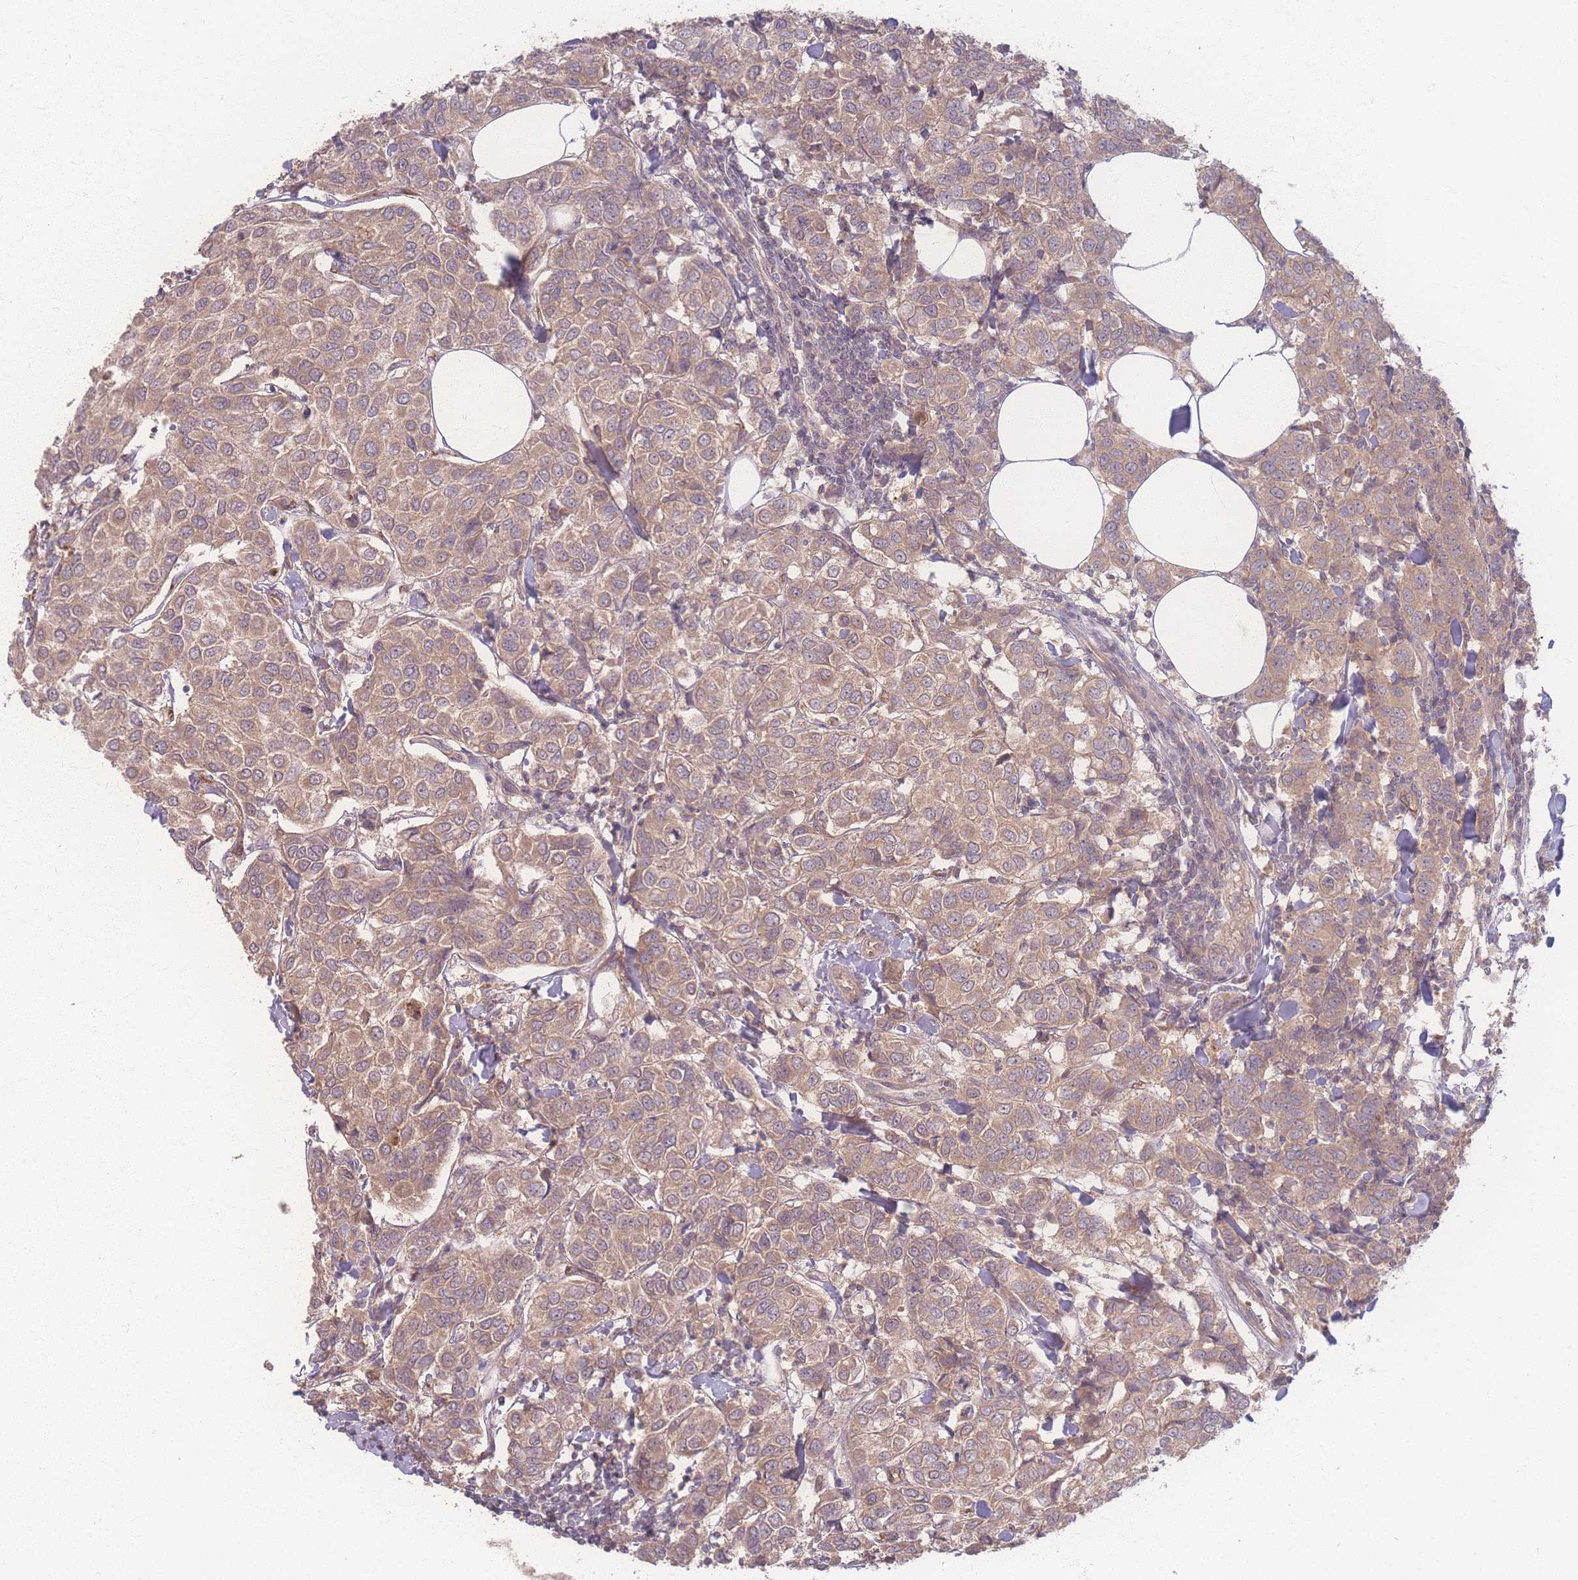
{"staining": {"intensity": "weak", "quantity": ">75%", "location": "cytoplasmic/membranous"}, "tissue": "breast cancer", "cell_type": "Tumor cells", "image_type": "cancer", "snomed": [{"axis": "morphology", "description": "Duct carcinoma"}, {"axis": "topography", "description": "Breast"}], "caption": "A brown stain labels weak cytoplasmic/membranous expression of a protein in breast infiltrating ductal carcinoma tumor cells. The staining was performed using DAB (3,3'-diaminobenzidine) to visualize the protein expression in brown, while the nuclei were stained in blue with hematoxylin (Magnification: 20x).", "gene": "INSR", "patient": {"sex": "female", "age": 55}}